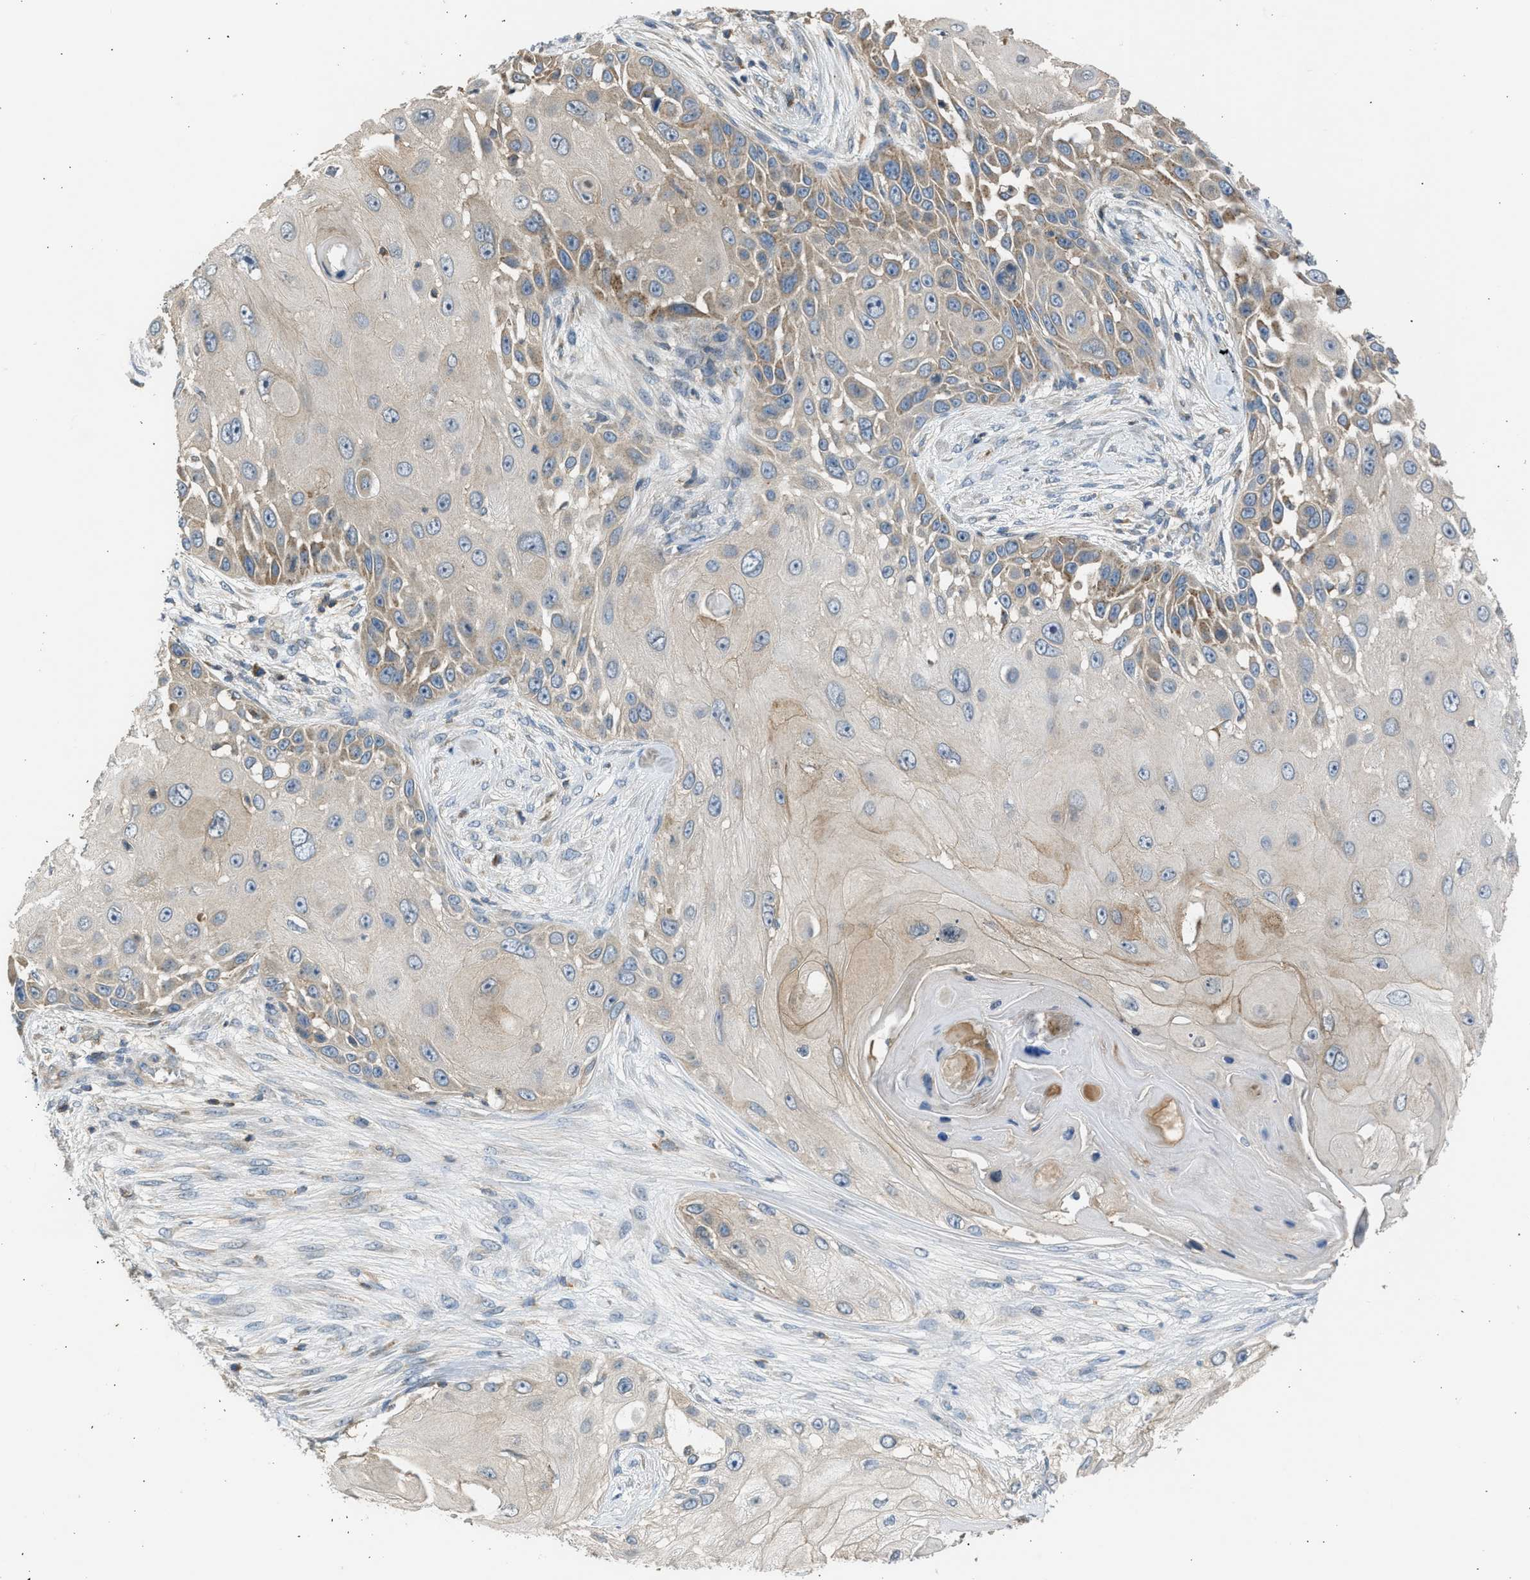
{"staining": {"intensity": "moderate", "quantity": "<25%", "location": "cytoplasmic/membranous"}, "tissue": "skin cancer", "cell_type": "Tumor cells", "image_type": "cancer", "snomed": [{"axis": "morphology", "description": "Squamous cell carcinoma, NOS"}, {"axis": "topography", "description": "Skin"}], "caption": "Immunohistochemical staining of skin cancer (squamous cell carcinoma) reveals moderate cytoplasmic/membranous protein positivity in about <25% of tumor cells.", "gene": "CYP1A1", "patient": {"sex": "female", "age": 44}}